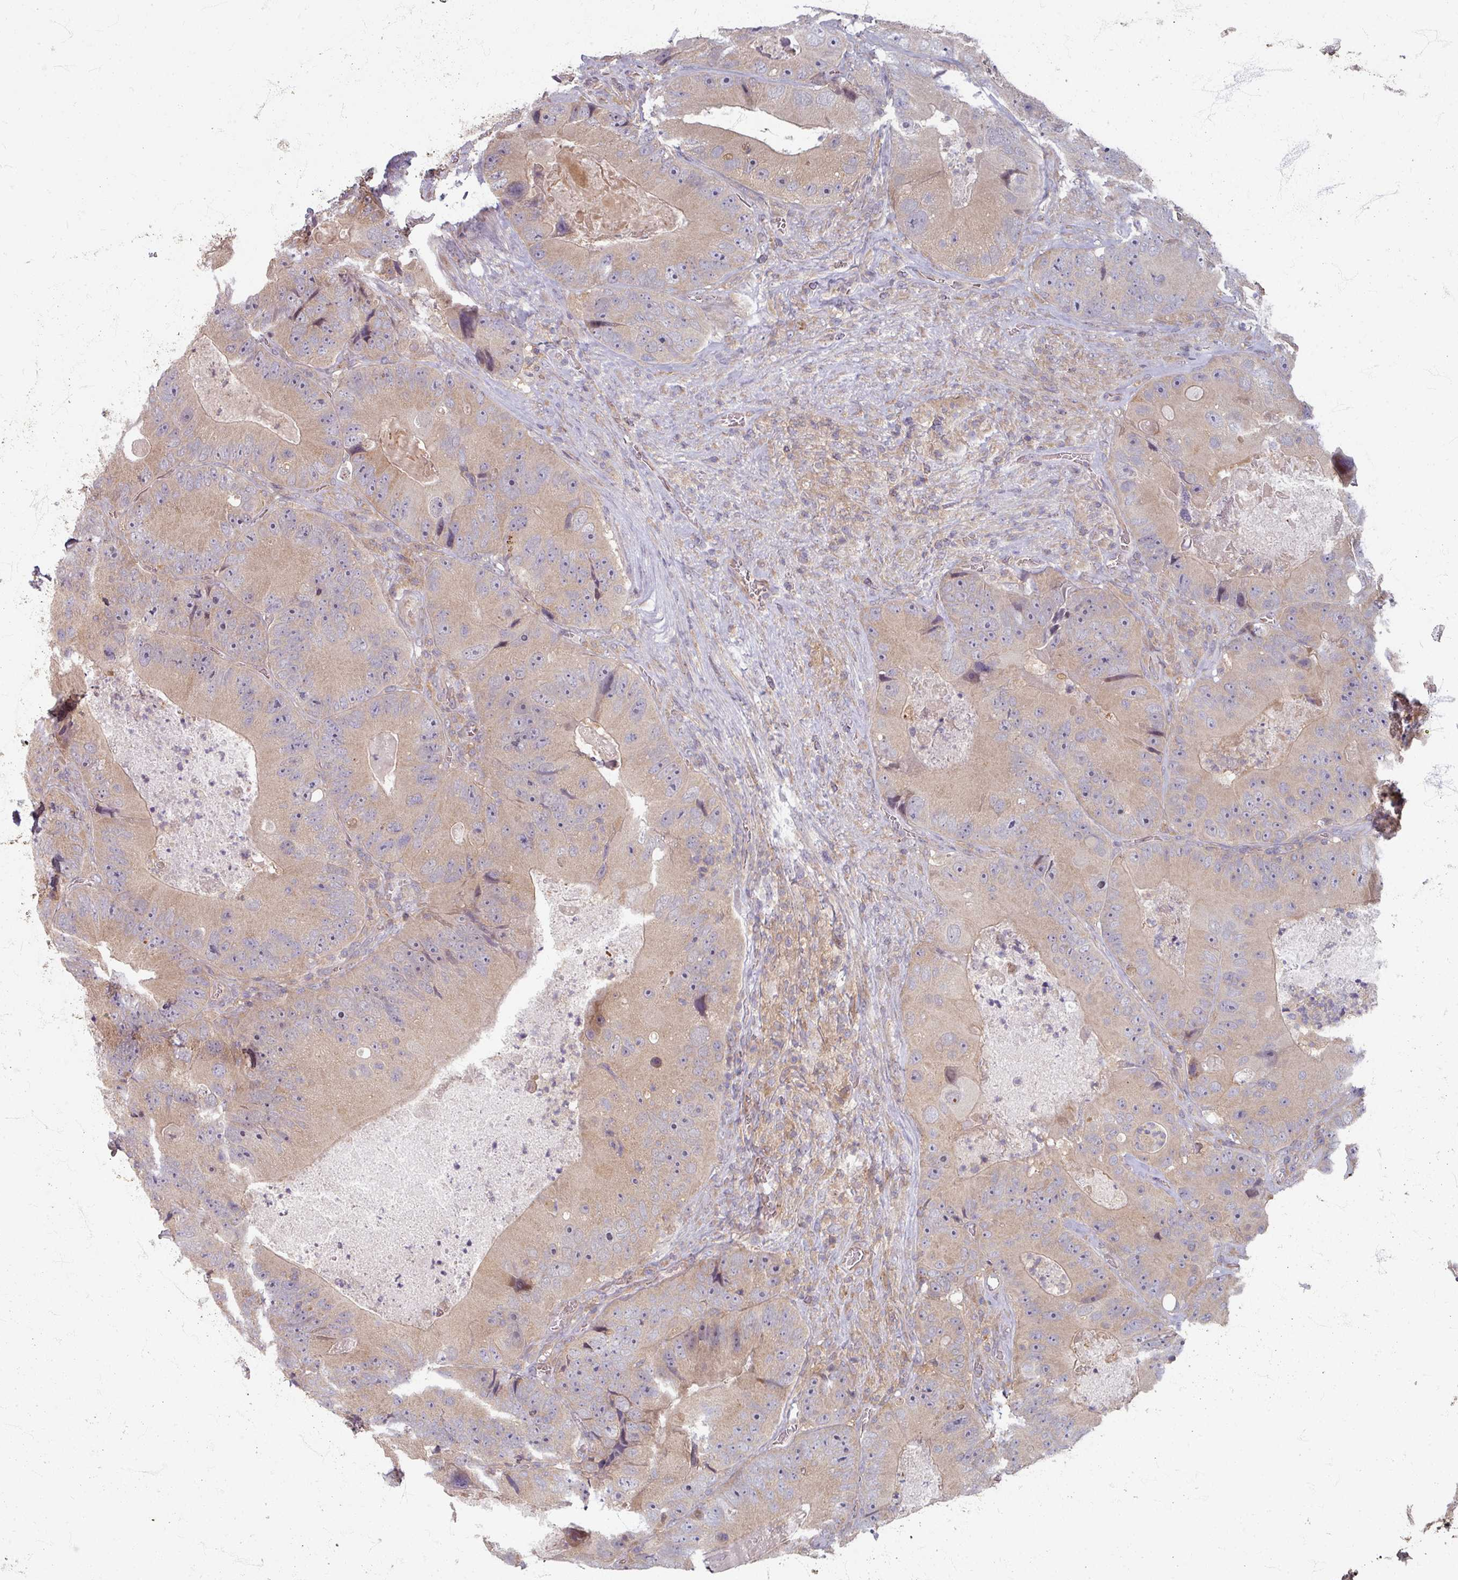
{"staining": {"intensity": "weak", "quantity": ">75%", "location": "cytoplasmic/membranous"}, "tissue": "colorectal cancer", "cell_type": "Tumor cells", "image_type": "cancer", "snomed": [{"axis": "morphology", "description": "Adenocarcinoma, NOS"}, {"axis": "topography", "description": "Colon"}], "caption": "IHC staining of colorectal adenocarcinoma, which exhibits low levels of weak cytoplasmic/membranous expression in about >75% of tumor cells indicating weak cytoplasmic/membranous protein expression. The staining was performed using DAB (3,3'-diaminobenzidine) (brown) for protein detection and nuclei were counterstained in hematoxylin (blue).", "gene": "STAM", "patient": {"sex": "female", "age": 86}}